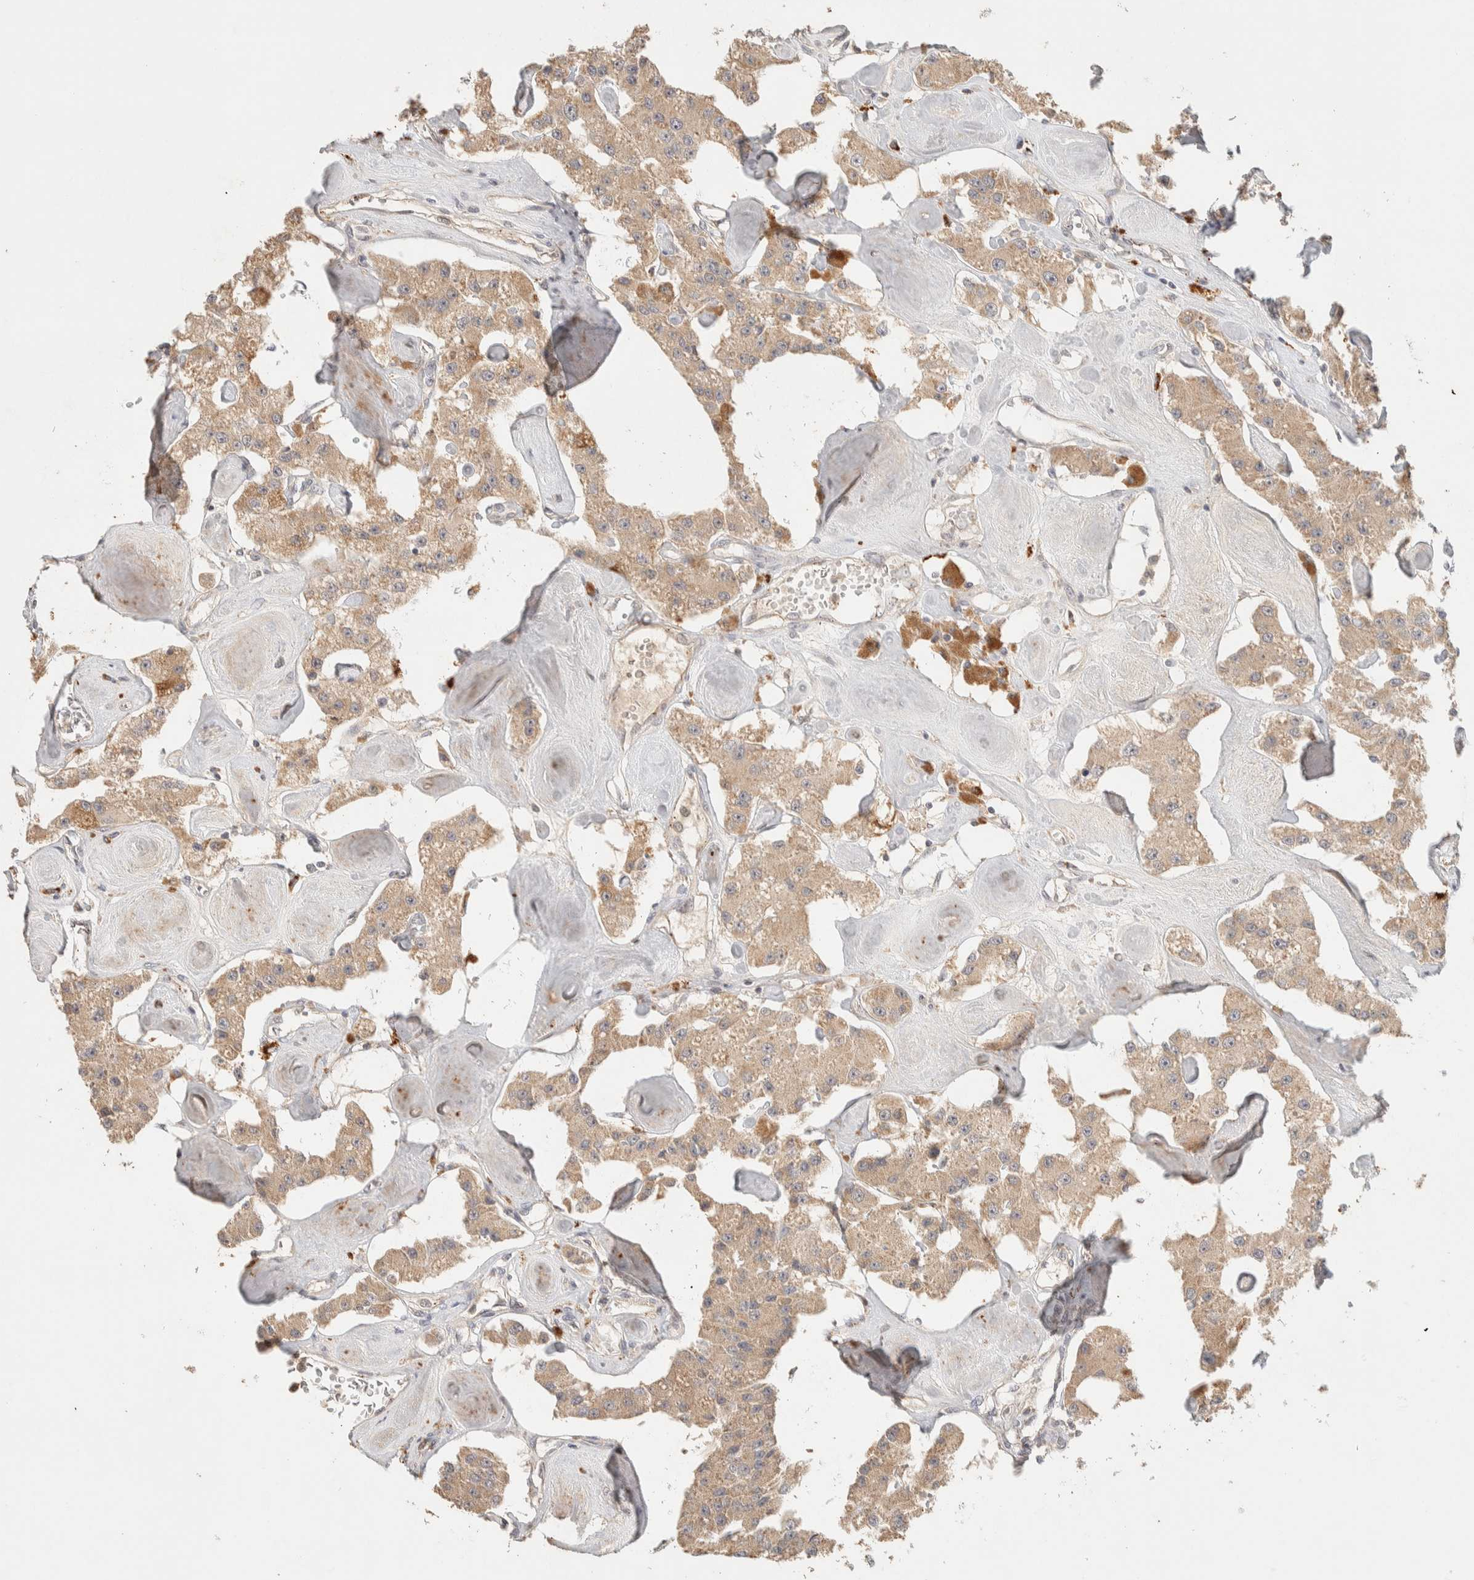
{"staining": {"intensity": "moderate", "quantity": ">75%", "location": "cytoplasmic/membranous"}, "tissue": "carcinoid", "cell_type": "Tumor cells", "image_type": "cancer", "snomed": [{"axis": "morphology", "description": "Carcinoid, malignant, NOS"}, {"axis": "topography", "description": "Pancreas"}], "caption": "Tumor cells reveal medium levels of moderate cytoplasmic/membranous expression in approximately >75% of cells in human carcinoid. (DAB = brown stain, brightfield microscopy at high magnification).", "gene": "ITPA", "patient": {"sex": "male", "age": 41}}